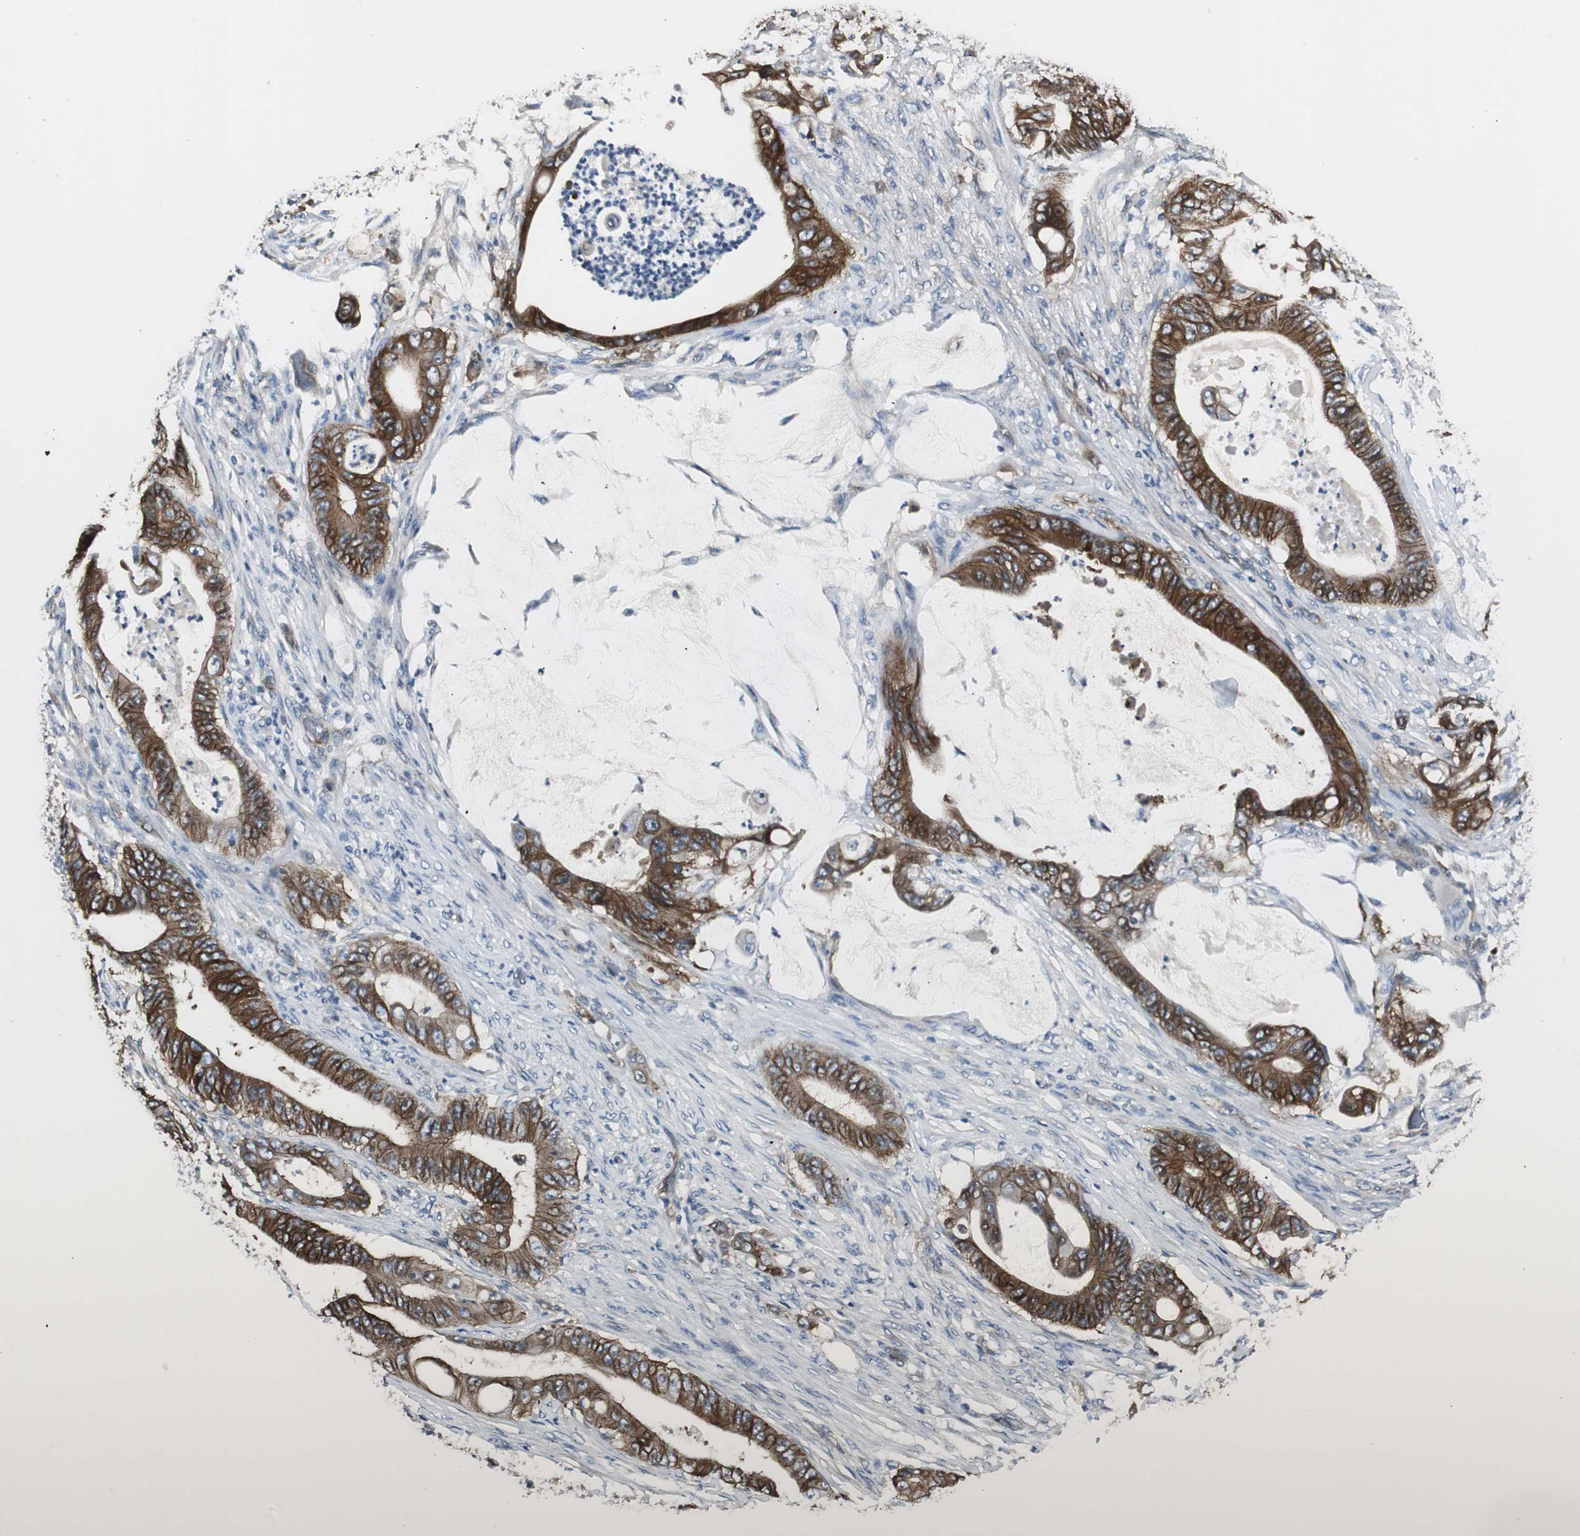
{"staining": {"intensity": "strong", "quantity": ">75%", "location": "cytoplasmic/membranous"}, "tissue": "stomach cancer", "cell_type": "Tumor cells", "image_type": "cancer", "snomed": [{"axis": "morphology", "description": "Adenocarcinoma, NOS"}, {"axis": "topography", "description": "Stomach"}], "caption": "High-magnification brightfield microscopy of stomach adenocarcinoma stained with DAB (brown) and counterstained with hematoxylin (blue). tumor cells exhibit strong cytoplasmic/membranous positivity is present in approximately>75% of cells.", "gene": "STXBP4", "patient": {"sex": "female", "age": 73}}